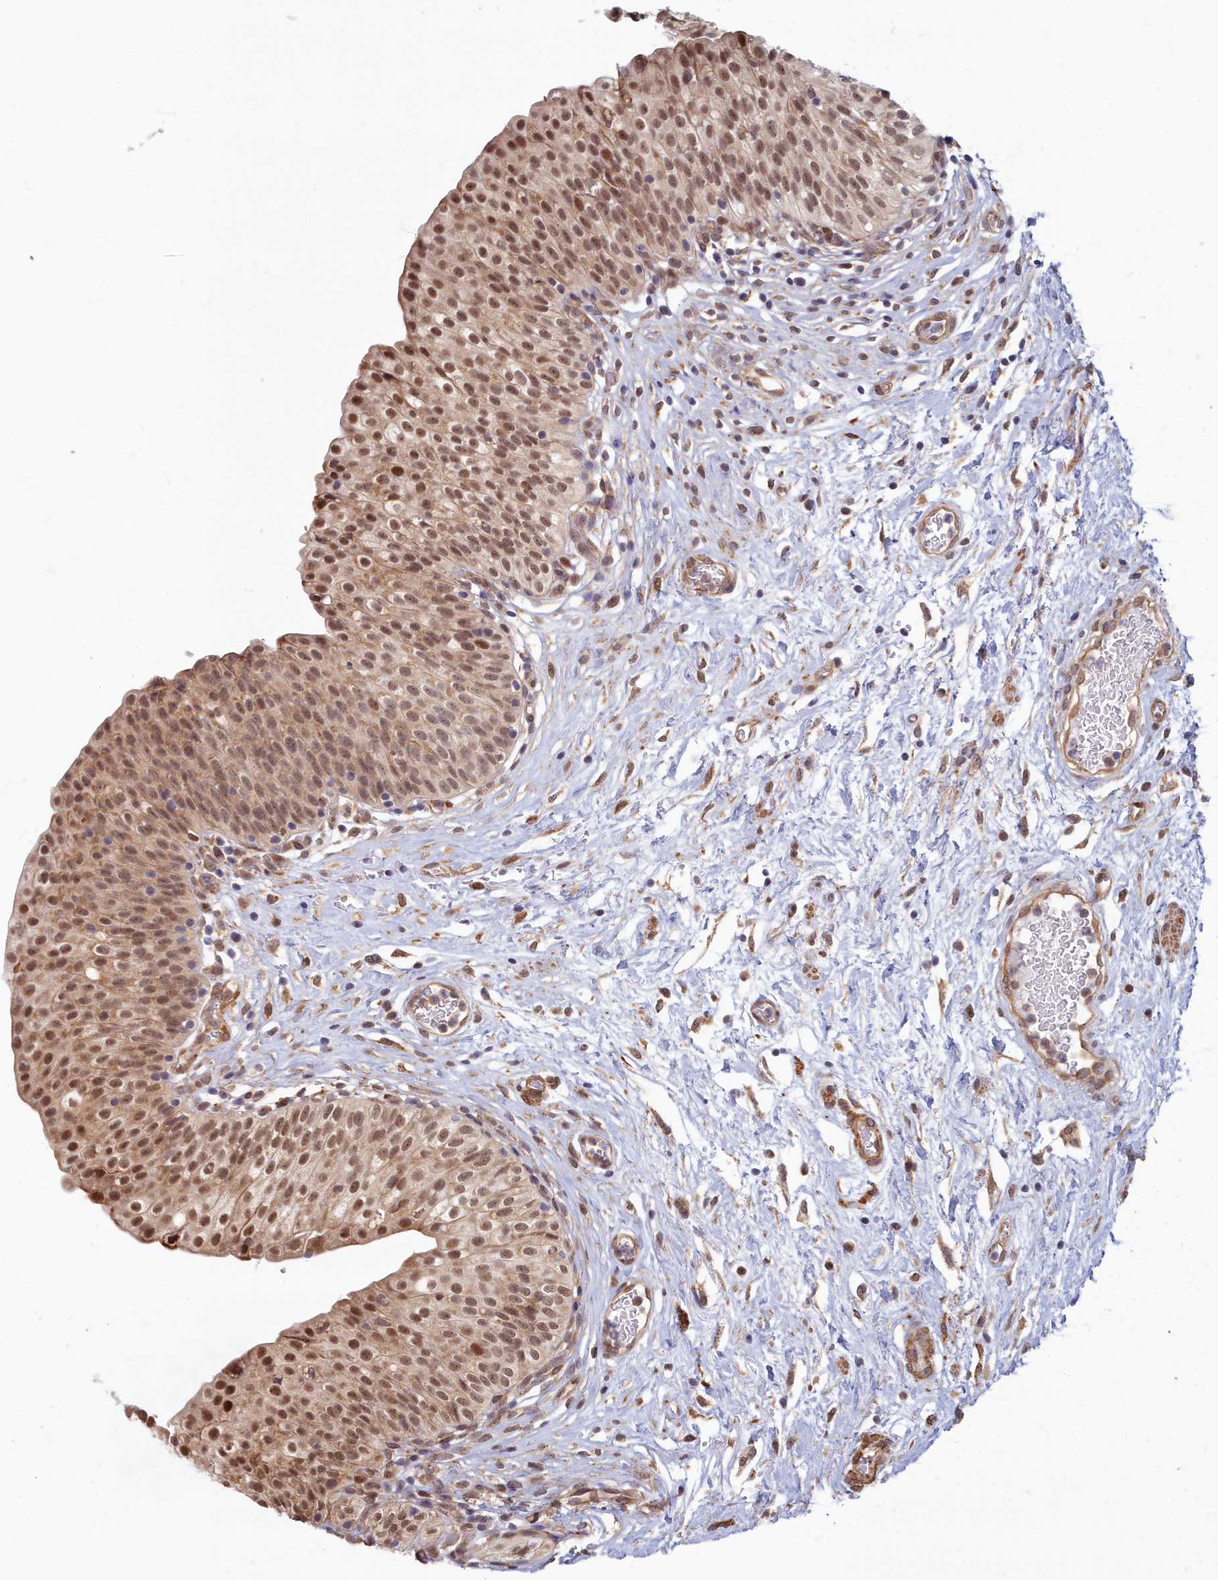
{"staining": {"intensity": "moderate", "quantity": ">75%", "location": "nuclear"}, "tissue": "urinary bladder", "cell_type": "Urothelial cells", "image_type": "normal", "snomed": [{"axis": "morphology", "description": "Normal tissue, NOS"}, {"axis": "topography", "description": "Urinary bladder"}], "caption": "Urothelial cells demonstrate medium levels of moderate nuclear expression in about >75% of cells in unremarkable human urinary bladder.", "gene": "MAK16", "patient": {"sex": "male", "age": 55}}